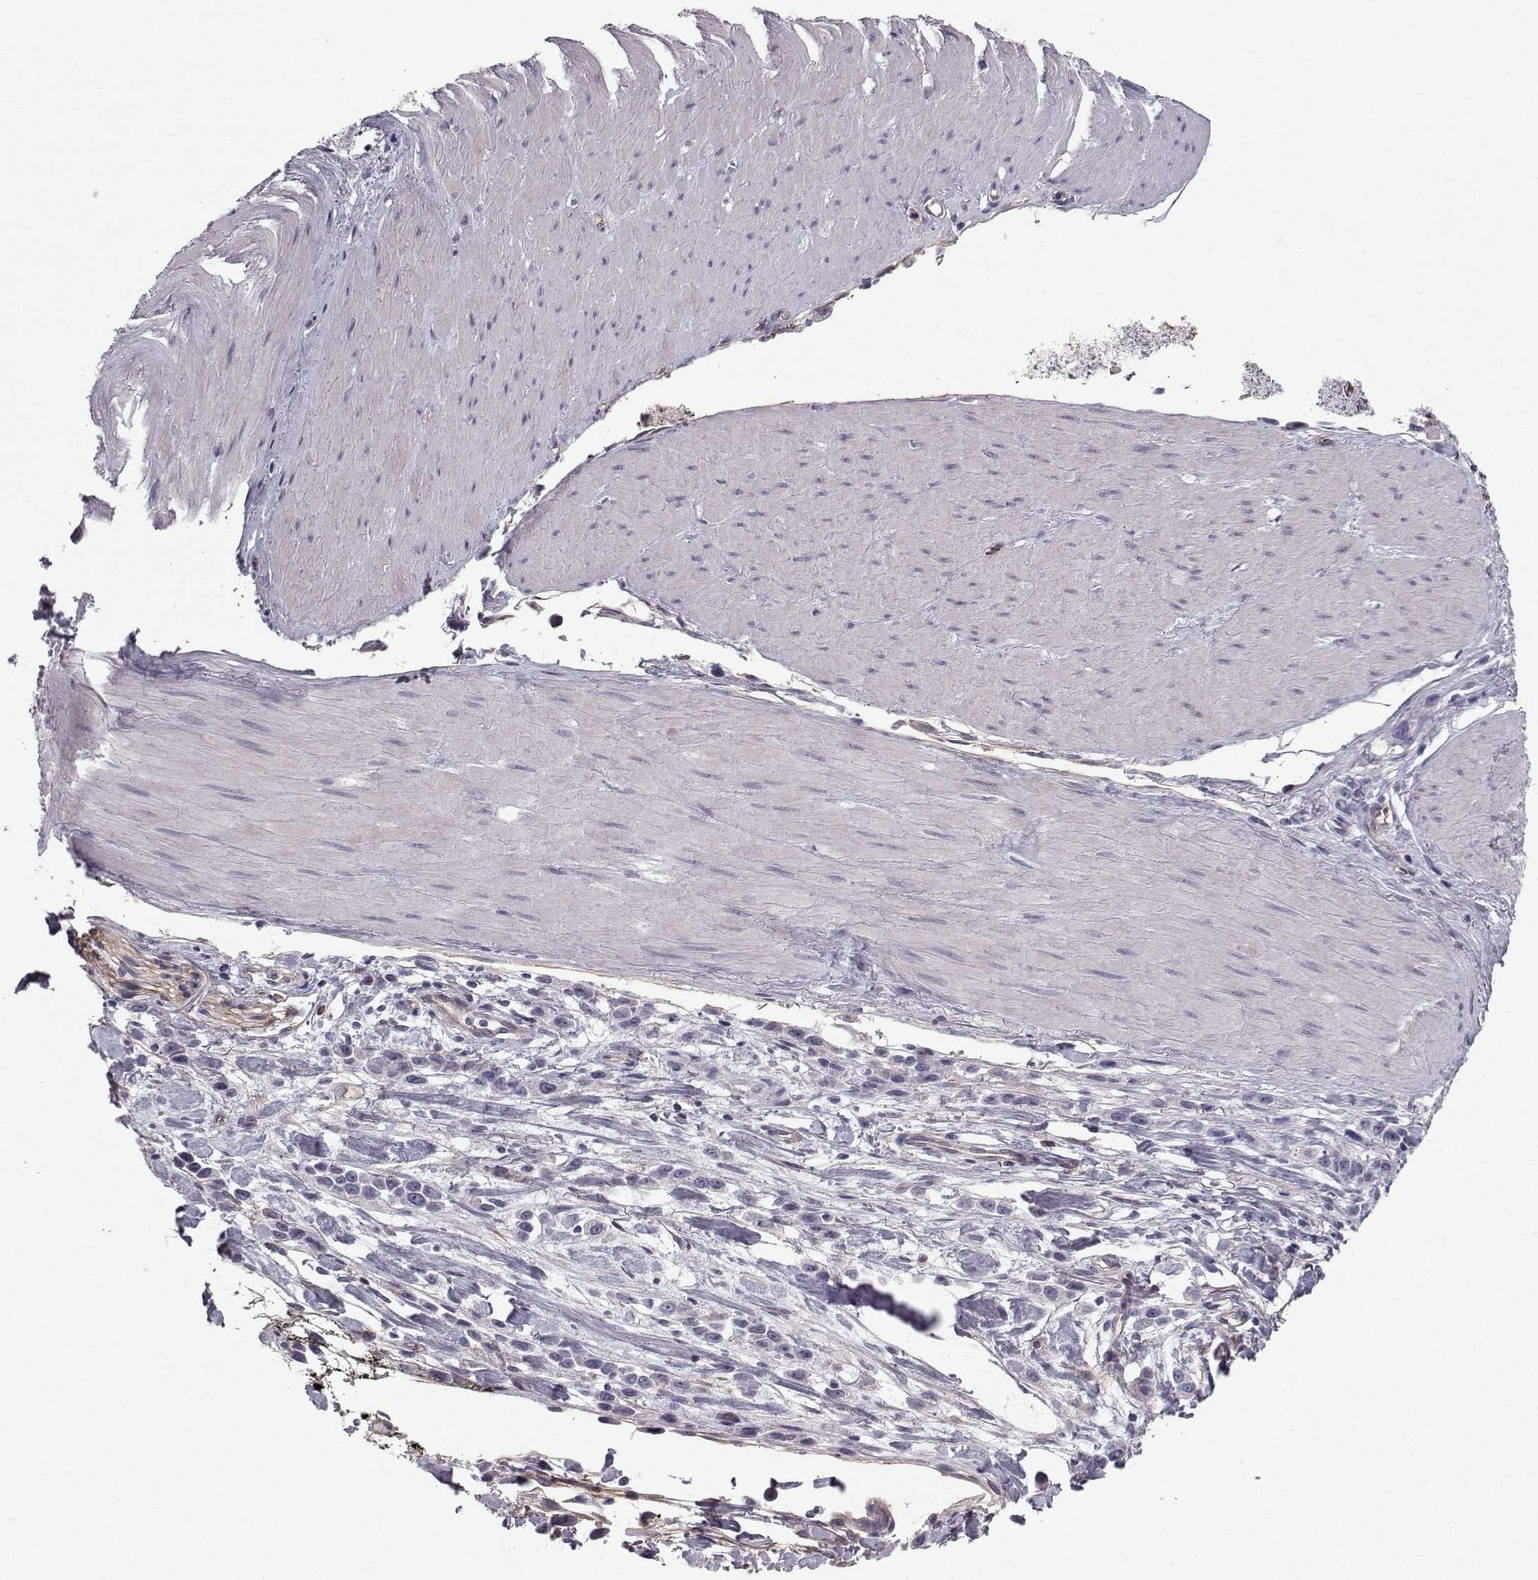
{"staining": {"intensity": "weak", "quantity": "<25%", "location": "cytoplasmic/membranous"}, "tissue": "stomach cancer", "cell_type": "Tumor cells", "image_type": "cancer", "snomed": [{"axis": "morphology", "description": "Adenocarcinoma, NOS"}, {"axis": "topography", "description": "Stomach"}], "caption": "Immunohistochemistry histopathology image of stomach cancer stained for a protein (brown), which shows no positivity in tumor cells. (IHC, brightfield microscopy, high magnification).", "gene": "QPCT", "patient": {"sex": "male", "age": 47}}